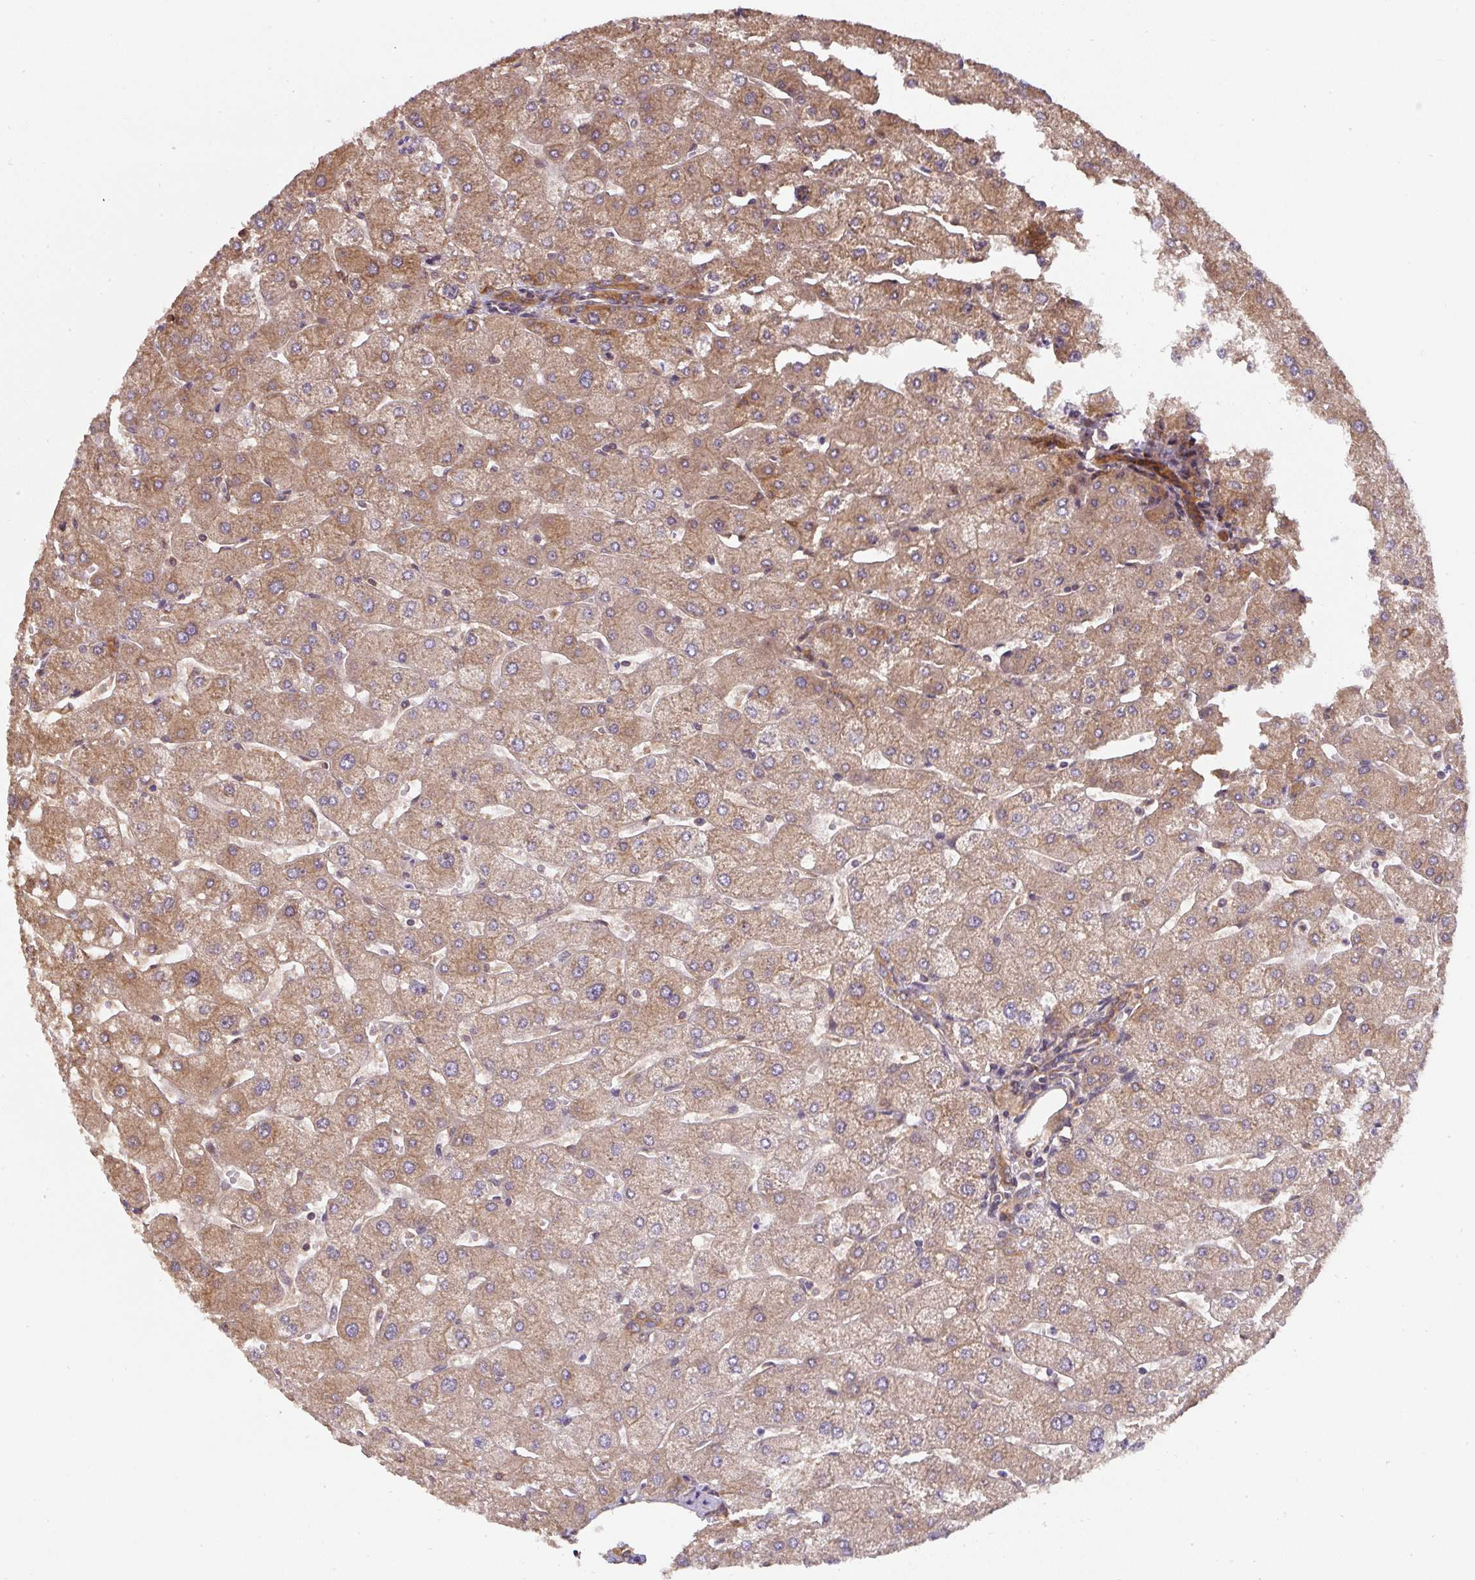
{"staining": {"intensity": "moderate", "quantity": ">75%", "location": "cytoplasmic/membranous"}, "tissue": "liver", "cell_type": "Cholangiocytes", "image_type": "normal", "snomed": [{"axis": "morphology", "description": "Normal tissue, NOS"}, {"axis": "topography", "description": "Liver"}], "caption": "This is an image of immunohistochemistry (IHC) staining of unremarkable liver, which shows moderate expression in the cytoplasmic/membranous of cholangiocytes.", "gene": "ST13", "patient": {"sex": "male", "age": 67}}